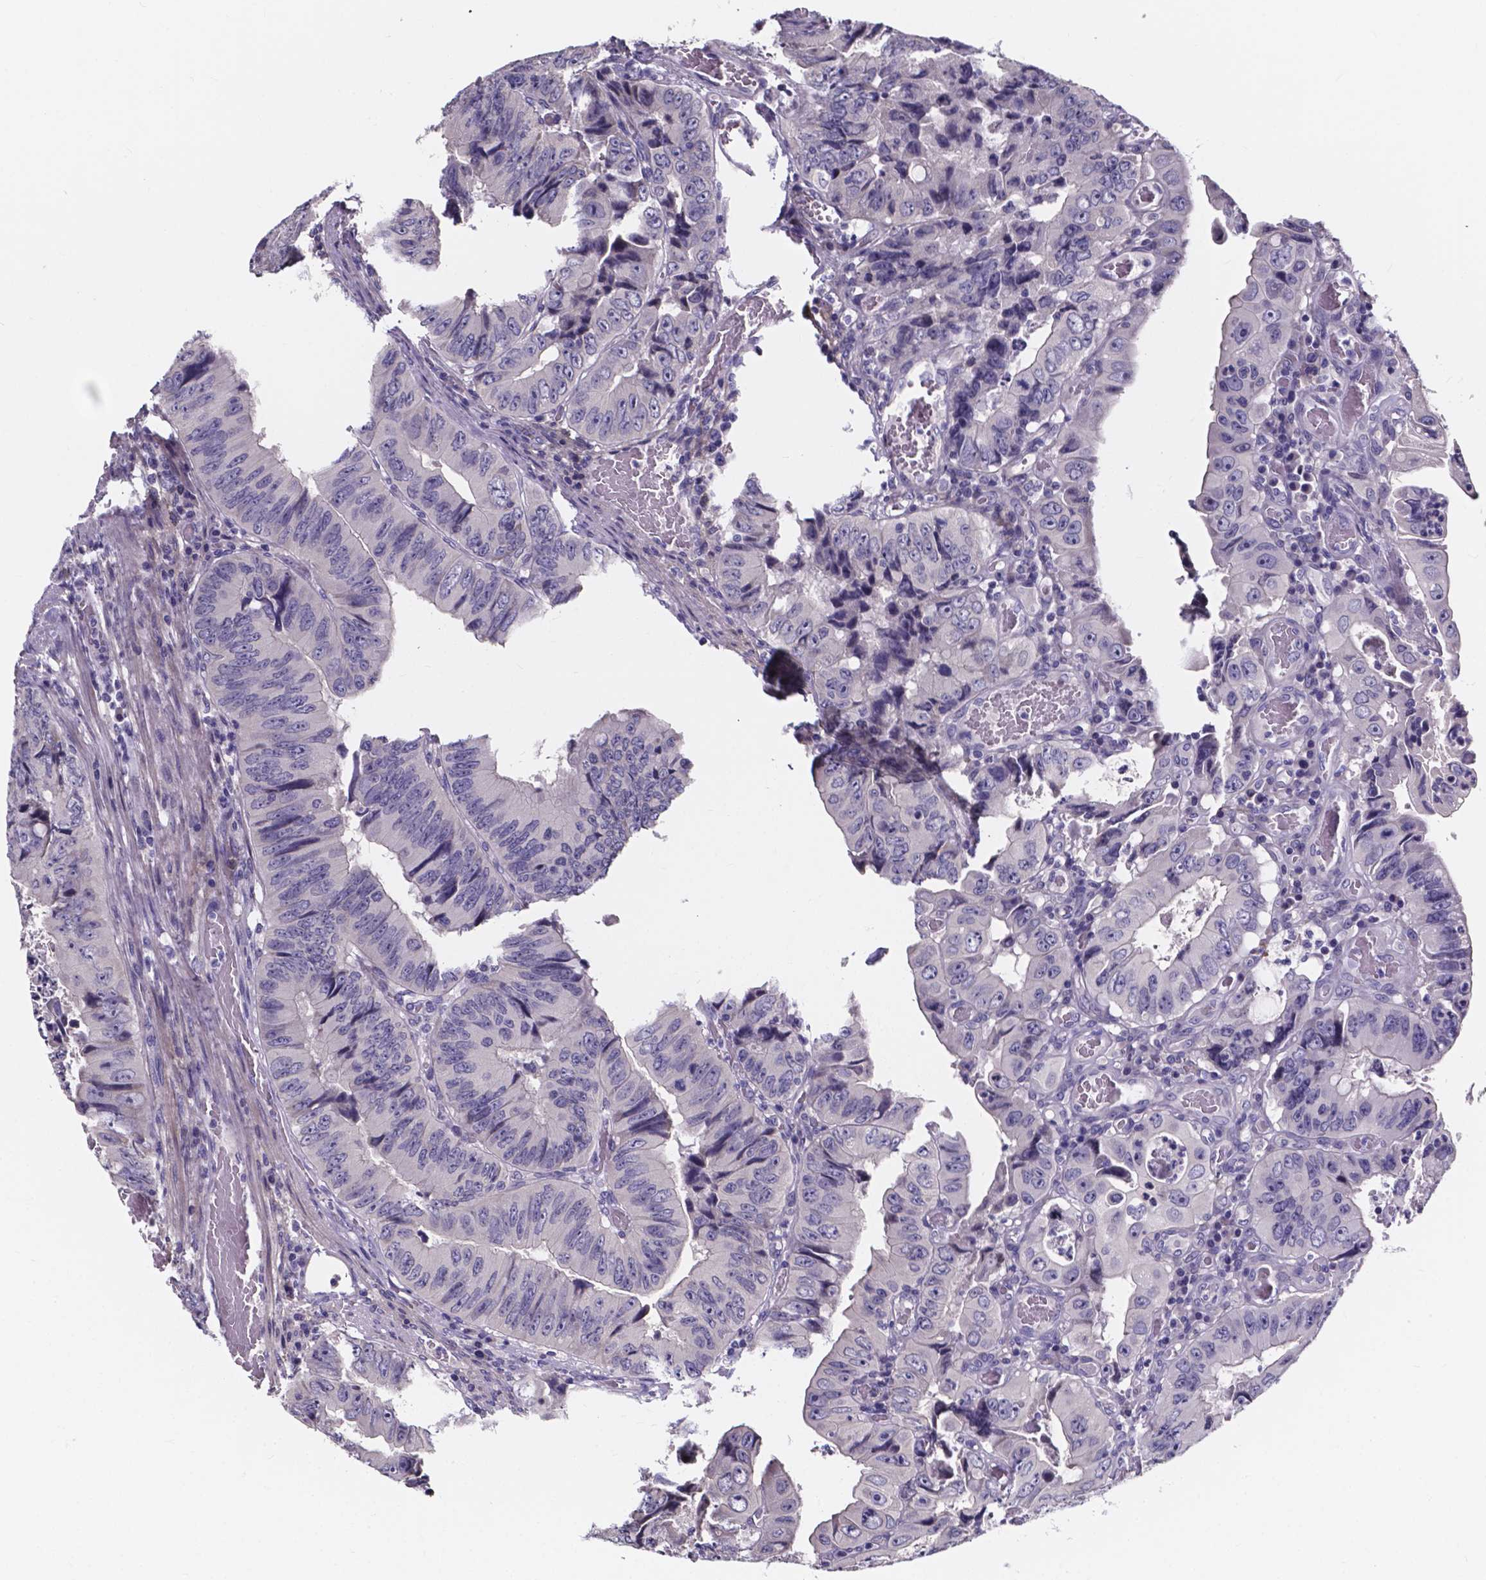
{"staining": {"intensity": "negative", "quantity": "none", "location": "none"}, "tissue": "colorectal cancer", "cell_type": "Tumor cells", "image_type": "cancer", "snomed": [{"axis": "morphology", "description": "Adenocarcinoma, NOS"}, {"axis": "topography", "description": "Colon"}], "caption": "This histopathology image is of colorectal cancer (adenocarcinoma) stained with immunohistochemistry (IHC) to label a protein in brown with the nuclei are counter-stained blue. There is no staining in tumor cells.", "gene": "SPOCD1", "patient": {"sex": "female", "age": 84}}